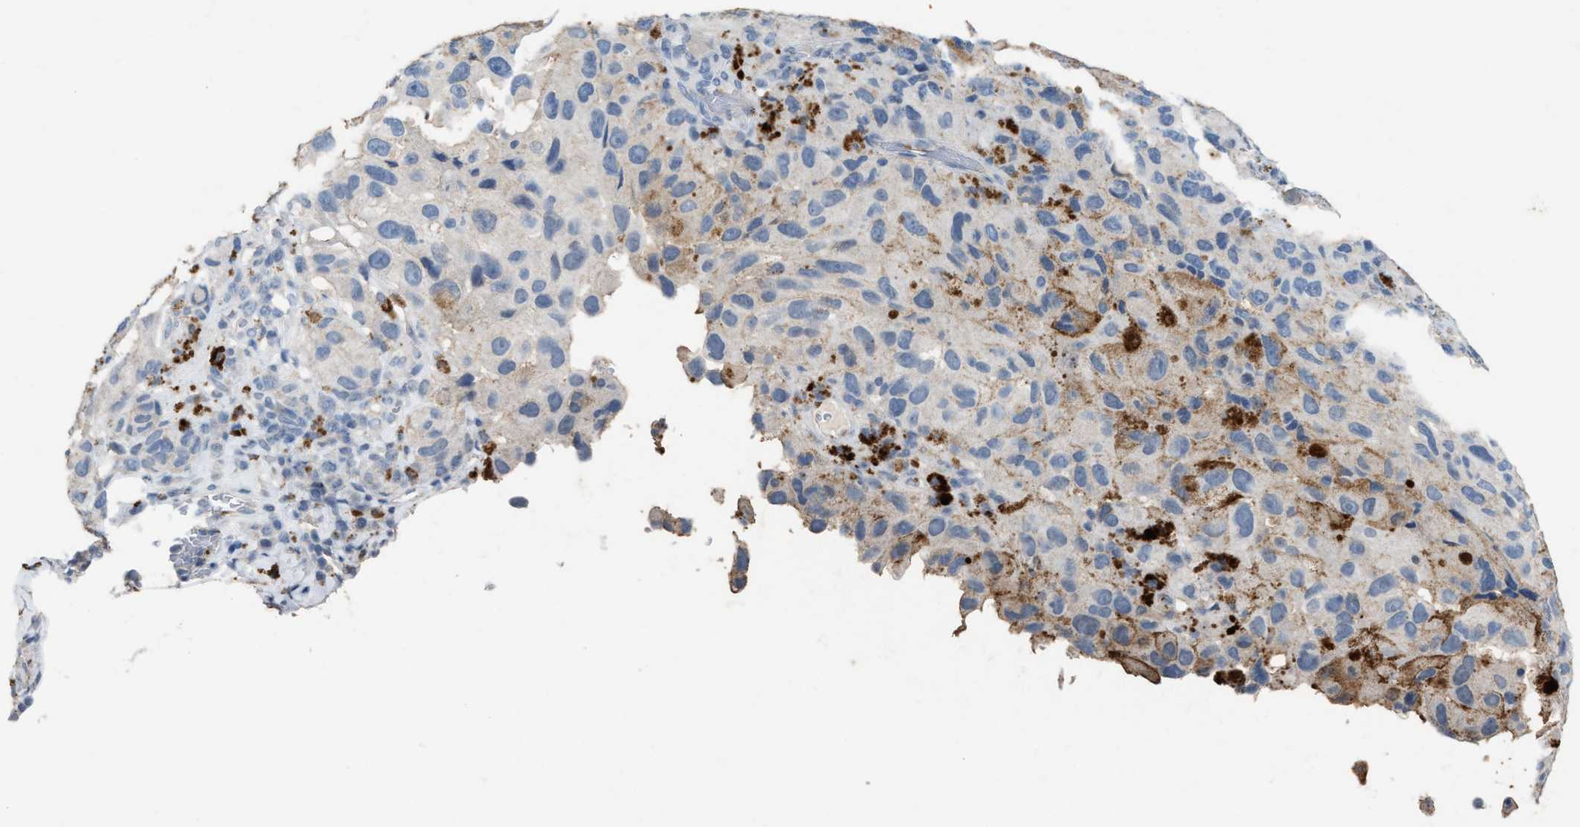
{"staining": {"intensity": "negative", "quantity": "none", "location": "none"}, "tissue": "melanoma", "cell_type": "Tumor cells", "image_type": "cancer", "snomed": [{"axis": "morphology", "description": "Malignant melanoma, NOS"}, {"axis": "topography", "description": "Skin"}], "caption": "High magnification brightfield microscopy of melanoma stained with DAB (3,3'-diaminobenzidine) (brown) and counterstained with hematoxylin (blue): tumor cells show no significant expression. The staining is performed using DAB brown chromogen with nuclei counter-stained in using hematoxylin.", "gene": "SLC5A5", "patient": {"sex": "female", "age": 73}}